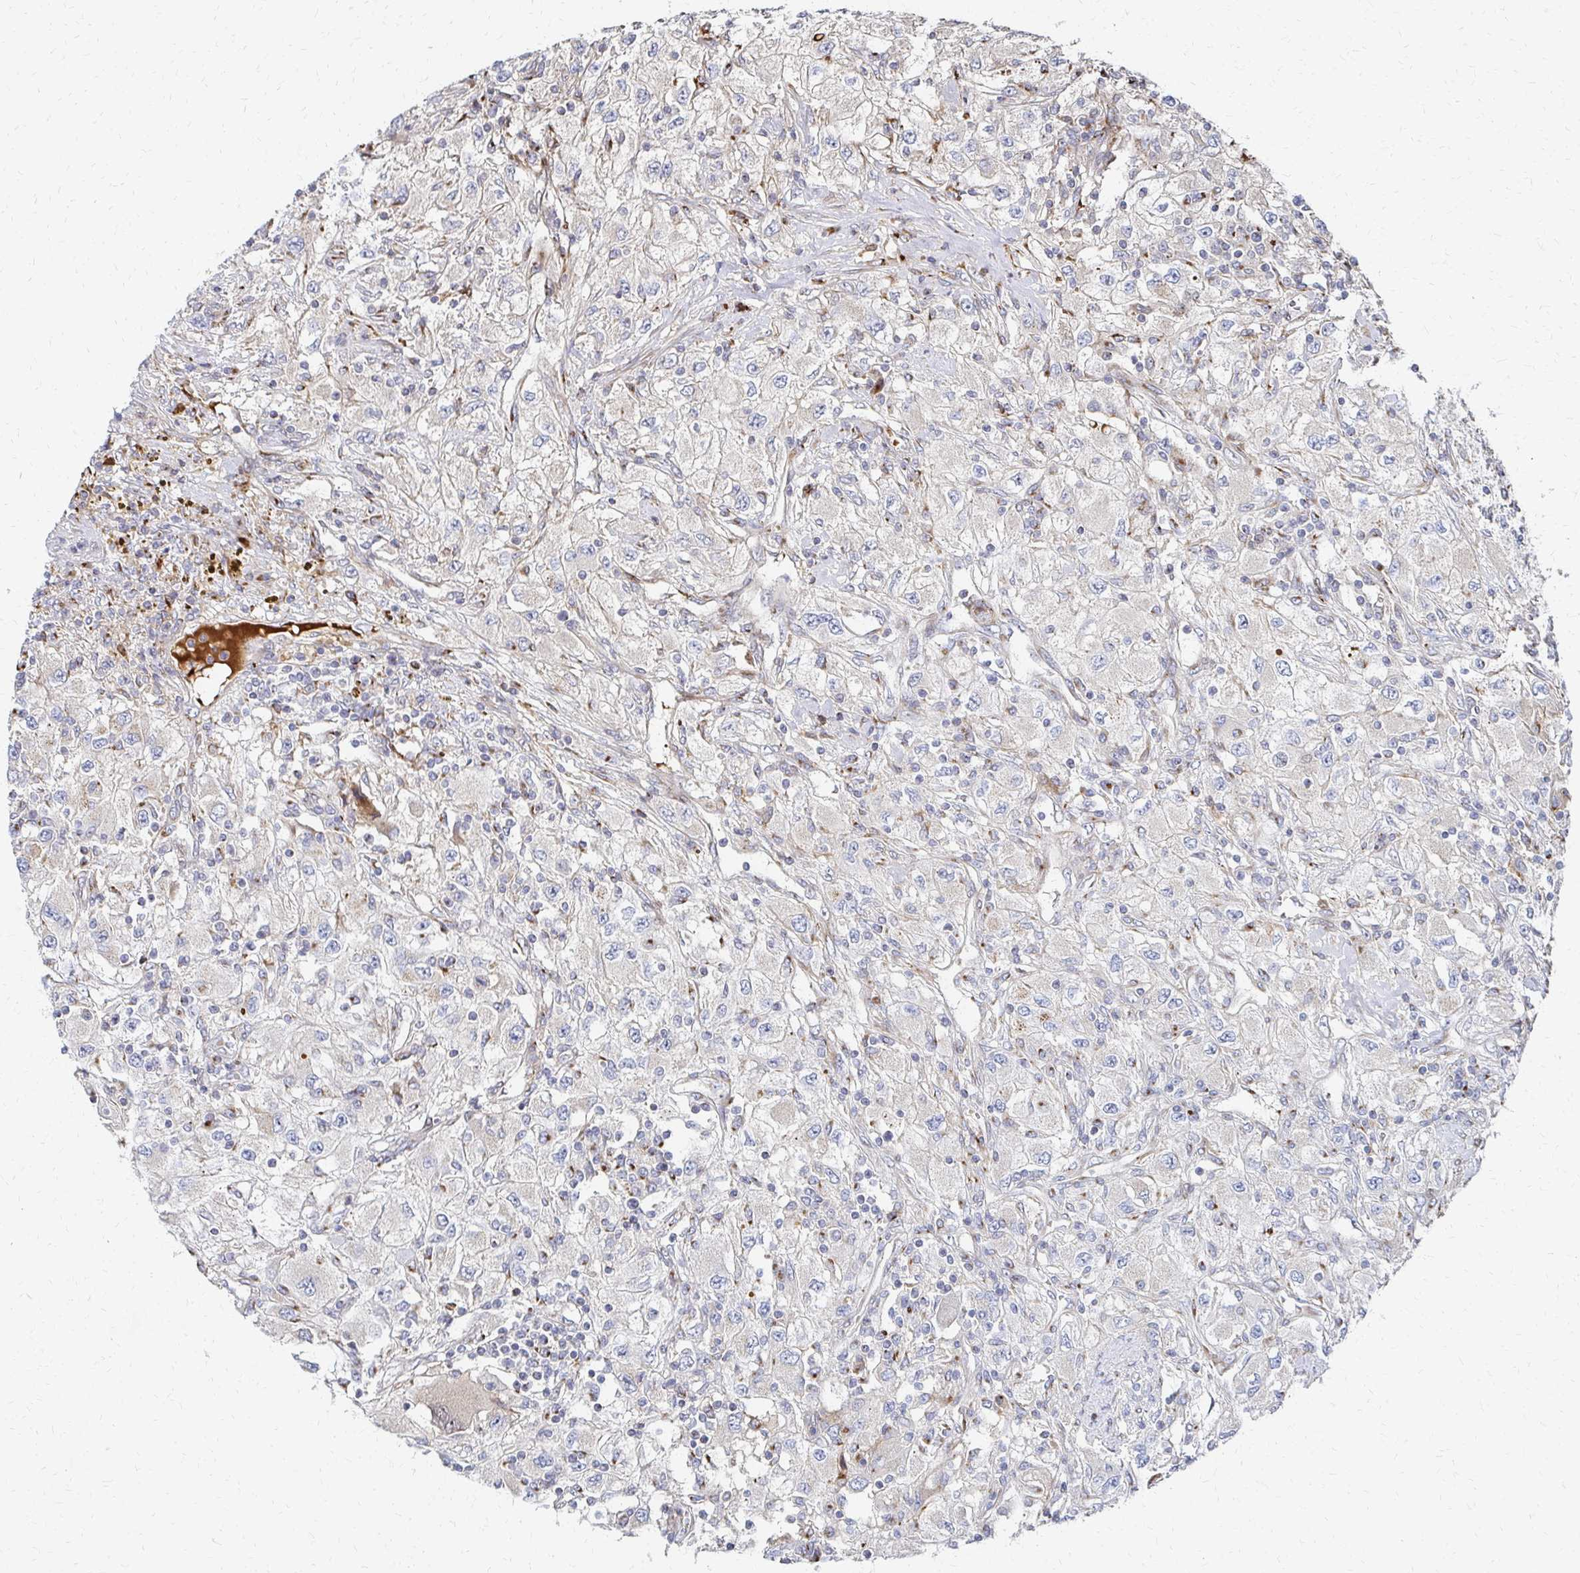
{"staining": {"intensity": "moderate", "quantity": "<25%", "location": "cytoplasmic/membranous"}, "tissue": "renal cancer", "cell_type": "Tumor cells", "image_type": "cancer", "snomed": [{"axis": "morphology", "description": "Adenocarcinoma, NOS"}, {"axis": "topography", "description": "Kidney"}], "caption": "This micrograph reveals renal adenocarcinoma stained with IHC to label a protein in brown. The cytoplasmic/membranous of tumor cells show moderate positivity for the protein. Nuclei are counter-stained blue.", "gene": "MAN1A1", "patient": {"sex": "female", "age": 67}}